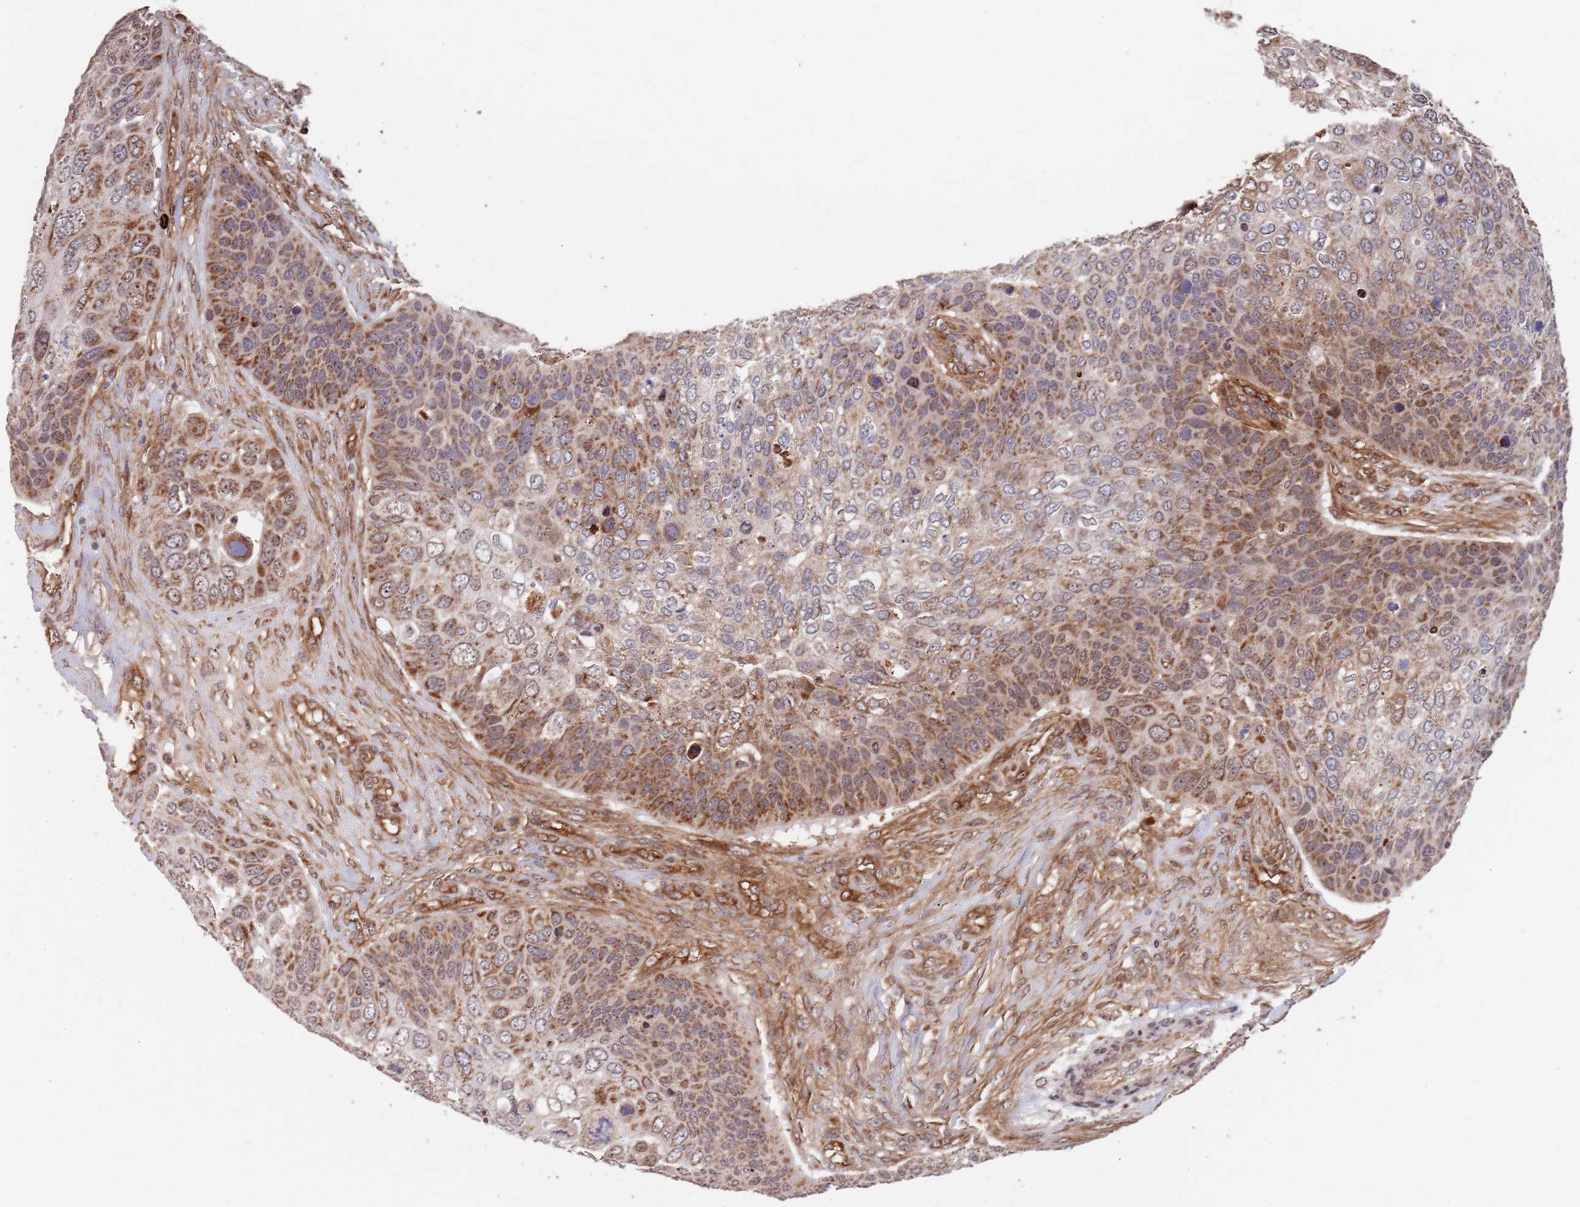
{"staining": {"intensity": "moderate", "quantity": "25%-75%", "location": "cytoplasmic/membranous,nuclear"}, "tissue": "skin cancer", "cell_type": "Tumor cells", "image_type": "cancer", "snomed": [{"axis": "morphology", "description": "Basal cell carcinoma"}, {"axis": "topography", "description": "Skin"}], "caption": "There is medium levels of moderate cytoplasmic/membranous and nuclear staining in tumor cells of skin cancer (basal cell carcinoma), as demonstrated by immunohistochemical staining (brown color).", "gene": "DCHS1", "patient": {"sex": "female", "age": 74}}